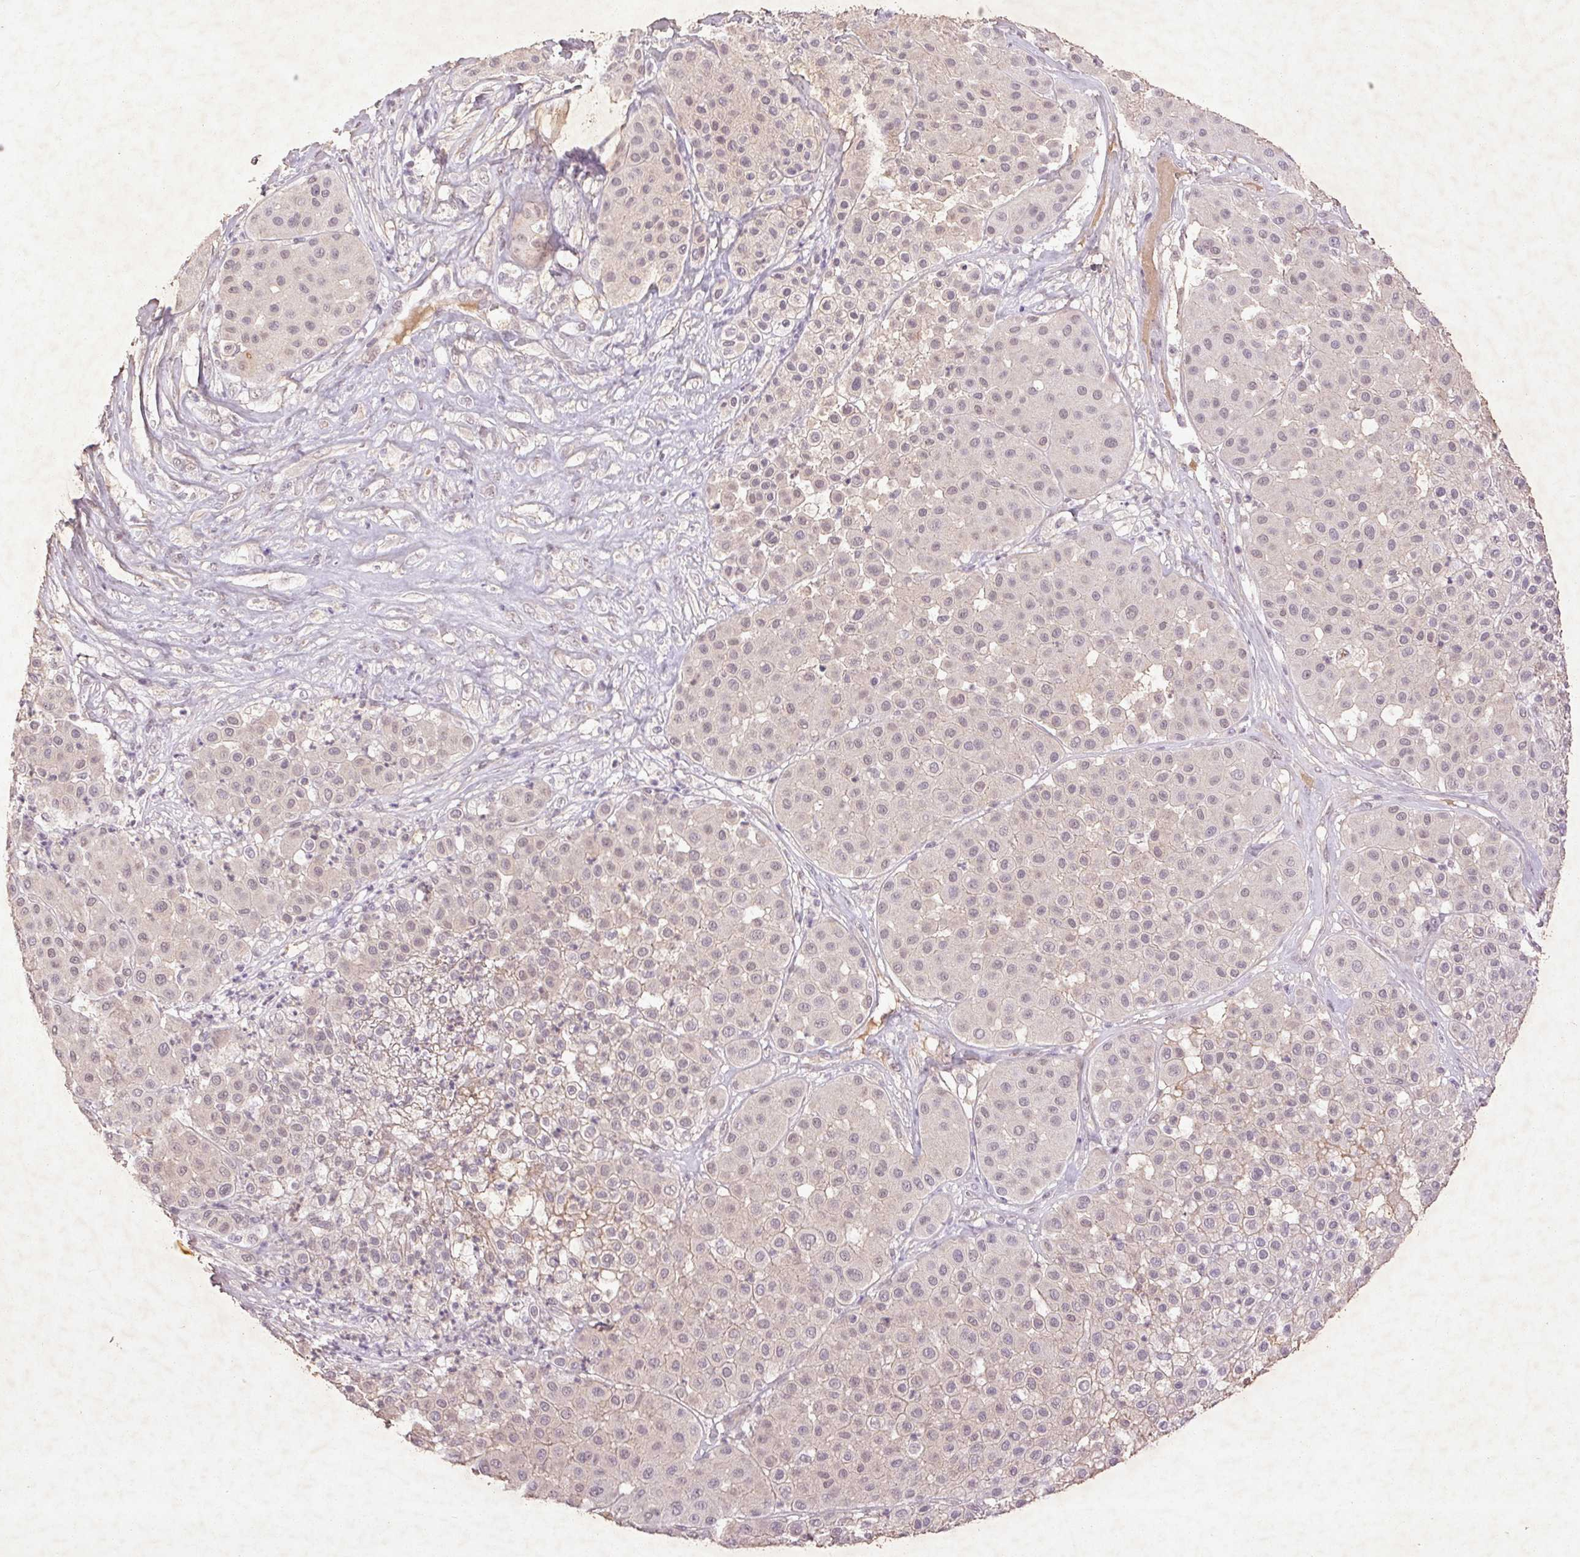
{"staining": {"intensity": "negative", "quantity": "none", "location": "none"}, "tissue": "melanoma", "cell_type": "Tumor cells", "image_type": "cancer", "snomed": [{"axis": "morphology", "description": "Malignant melanoma, Metastatic site"}, {"axis": "topography", "description": "Smooth muscle"}], "caption": "A high-resolution micrograph shows IHC staining of malignant melanoma (metastatic site), which demonstrates no significant expression in tumor cells.", "gene": "FAM168B", "patient": {"sex": "male", "age": 41}}